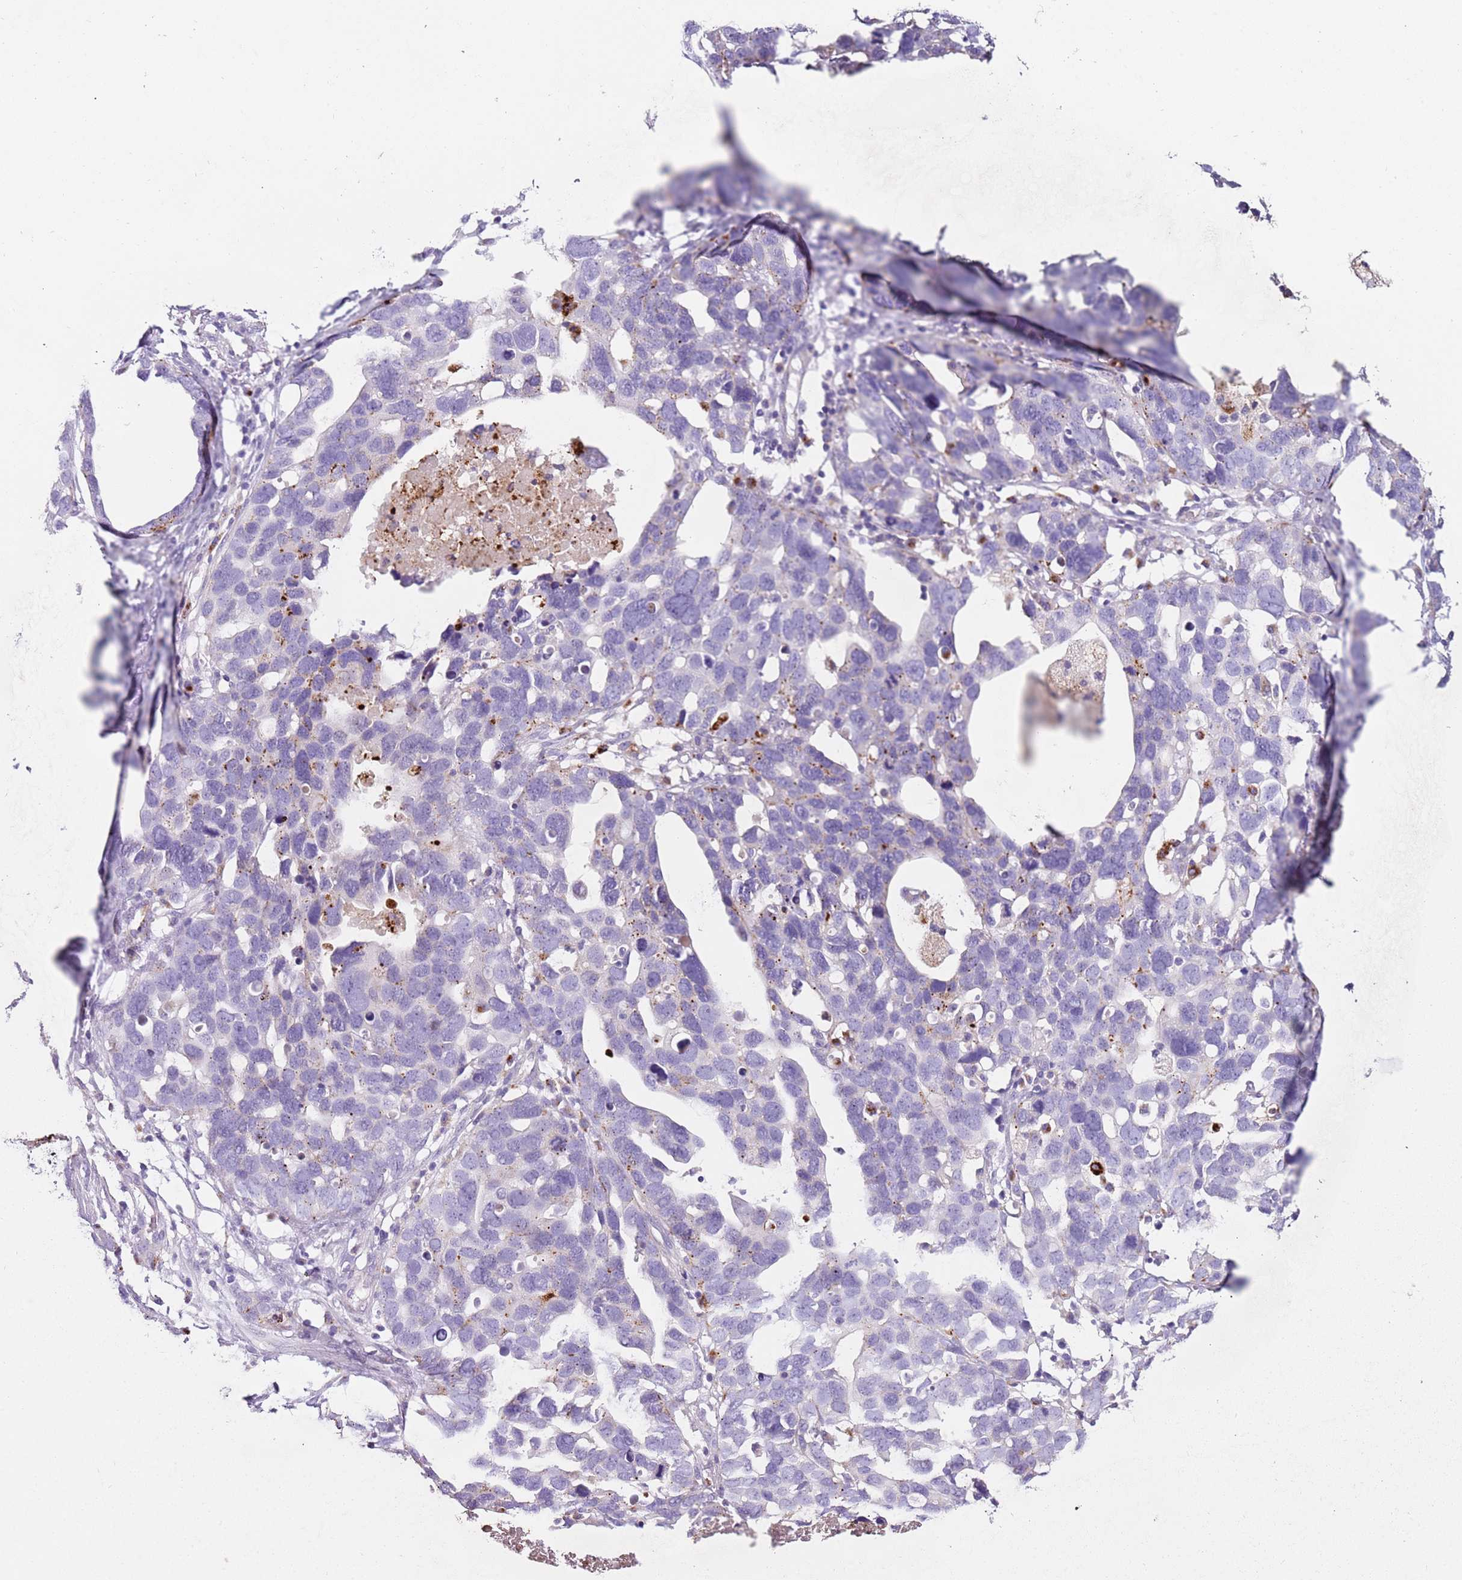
{"staining": {"intensity": "negative", "quantity": "none", "location": "none"}, "tissue": "ovarian cancer", "cell_type": "Tumor cells", "image_type": "cancer", "snomed": [{"axis": "morphology", "description": "Cystadenocarcinoma, serous, NOS"}, {"axis": "topography", "description": "Ovary"}], "caption": "Tumor cells show no significant positivity in serous cystadenocarcinoma (ovarian).", "gene": "LRRN3", "patient": {"sex": "female", "age": 54}}